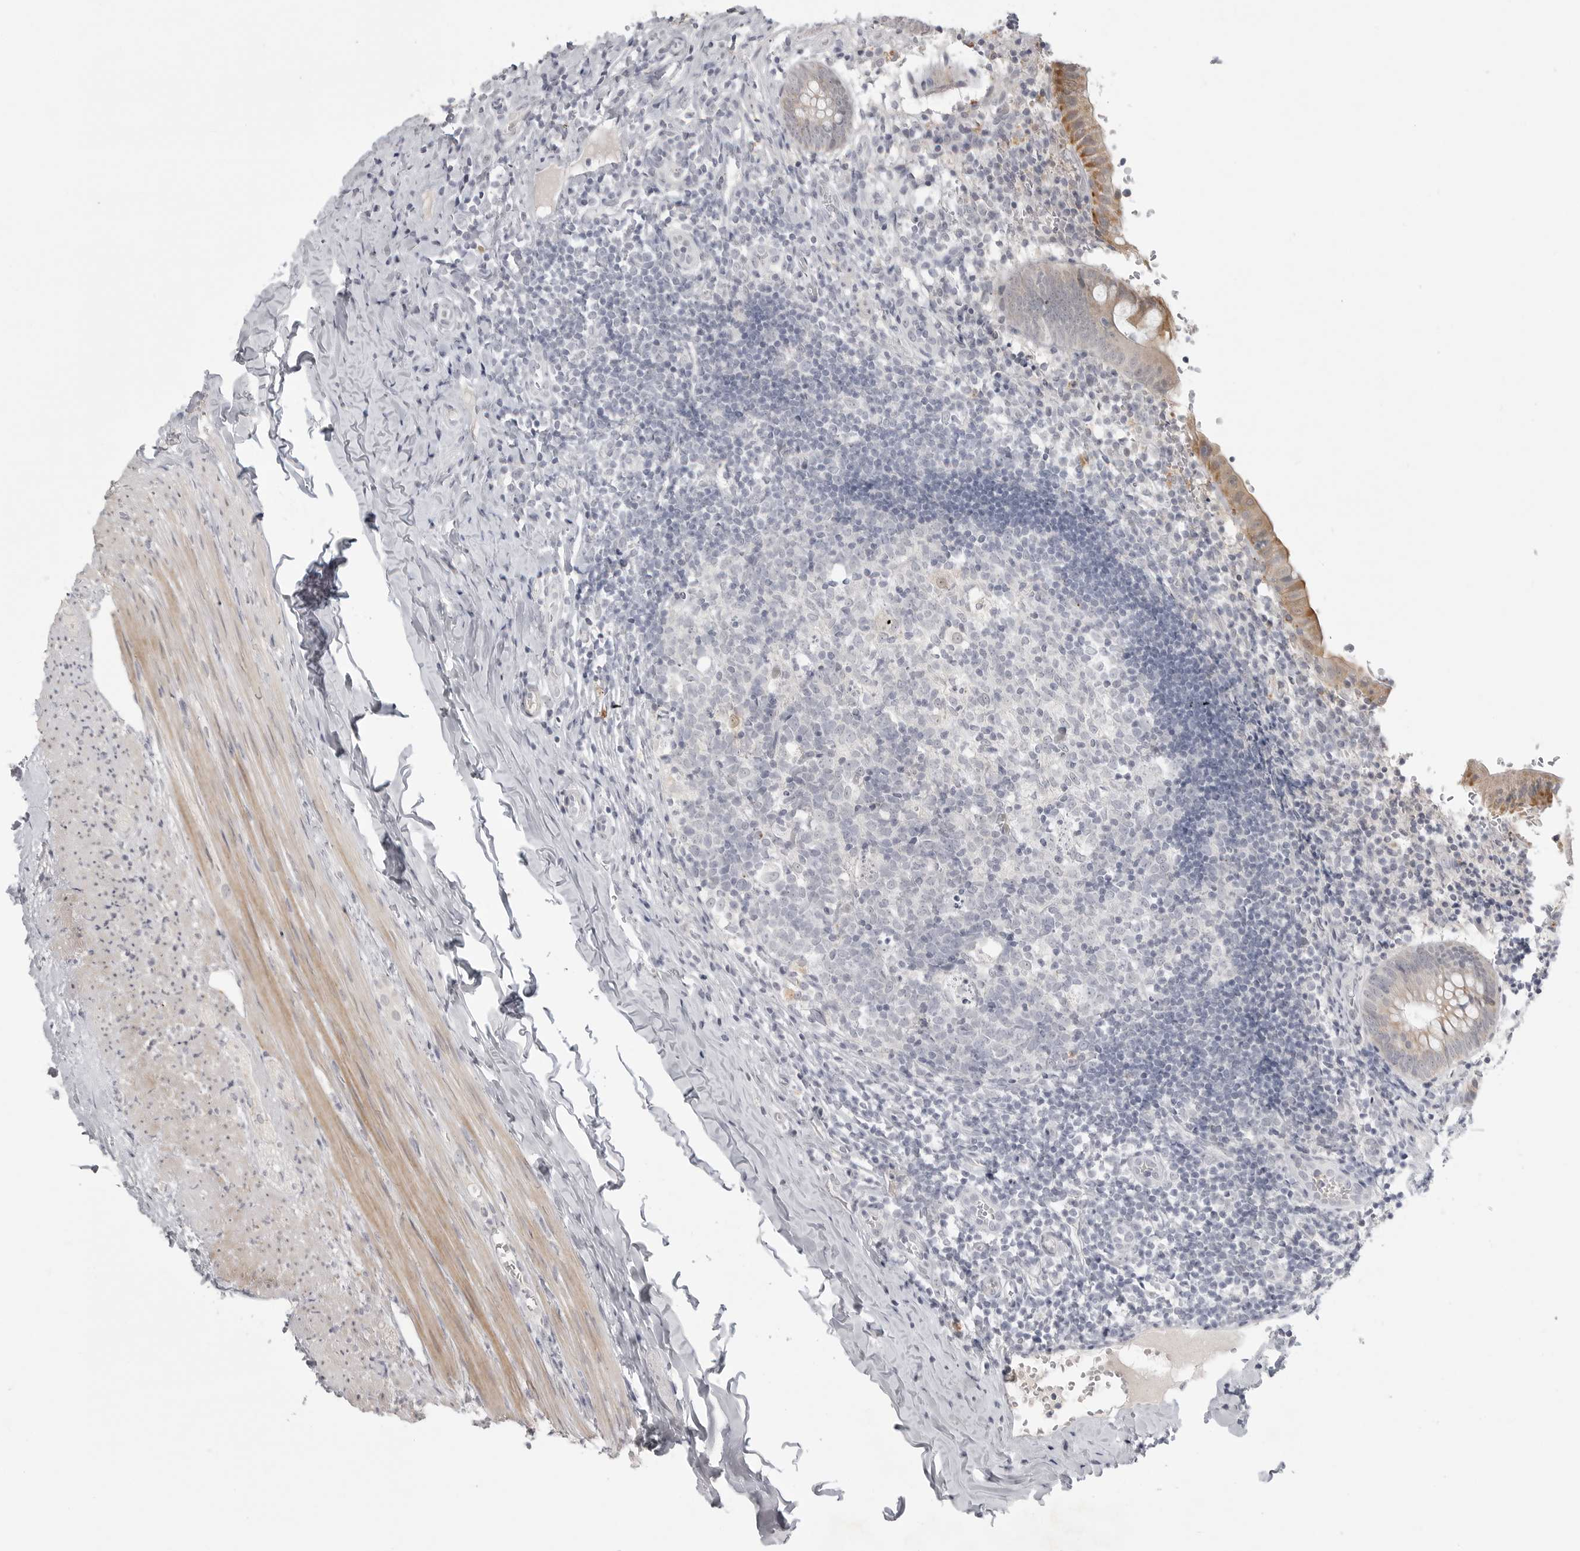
{"staining": {"intensity": "moderate", "quantity": "<25%", "location": "cytoplasmic/membranous"}, "tissue": "appendix", "cell_type": "Glandular cells", "image_type": "normal", "snomed": [{"axis": "morphology", "description": "Normal tissue, NOS"}, {"axis": "topography", "description": "Appendix"}], "caption": "Brown immunohistochemical staining in unremarkable human appendix displays moderate cytoplasmic/membranous staining in approximately <25% of glandular cells.", "gene": "TCTN3", "patient": {"sex": "male", "age": 8}}